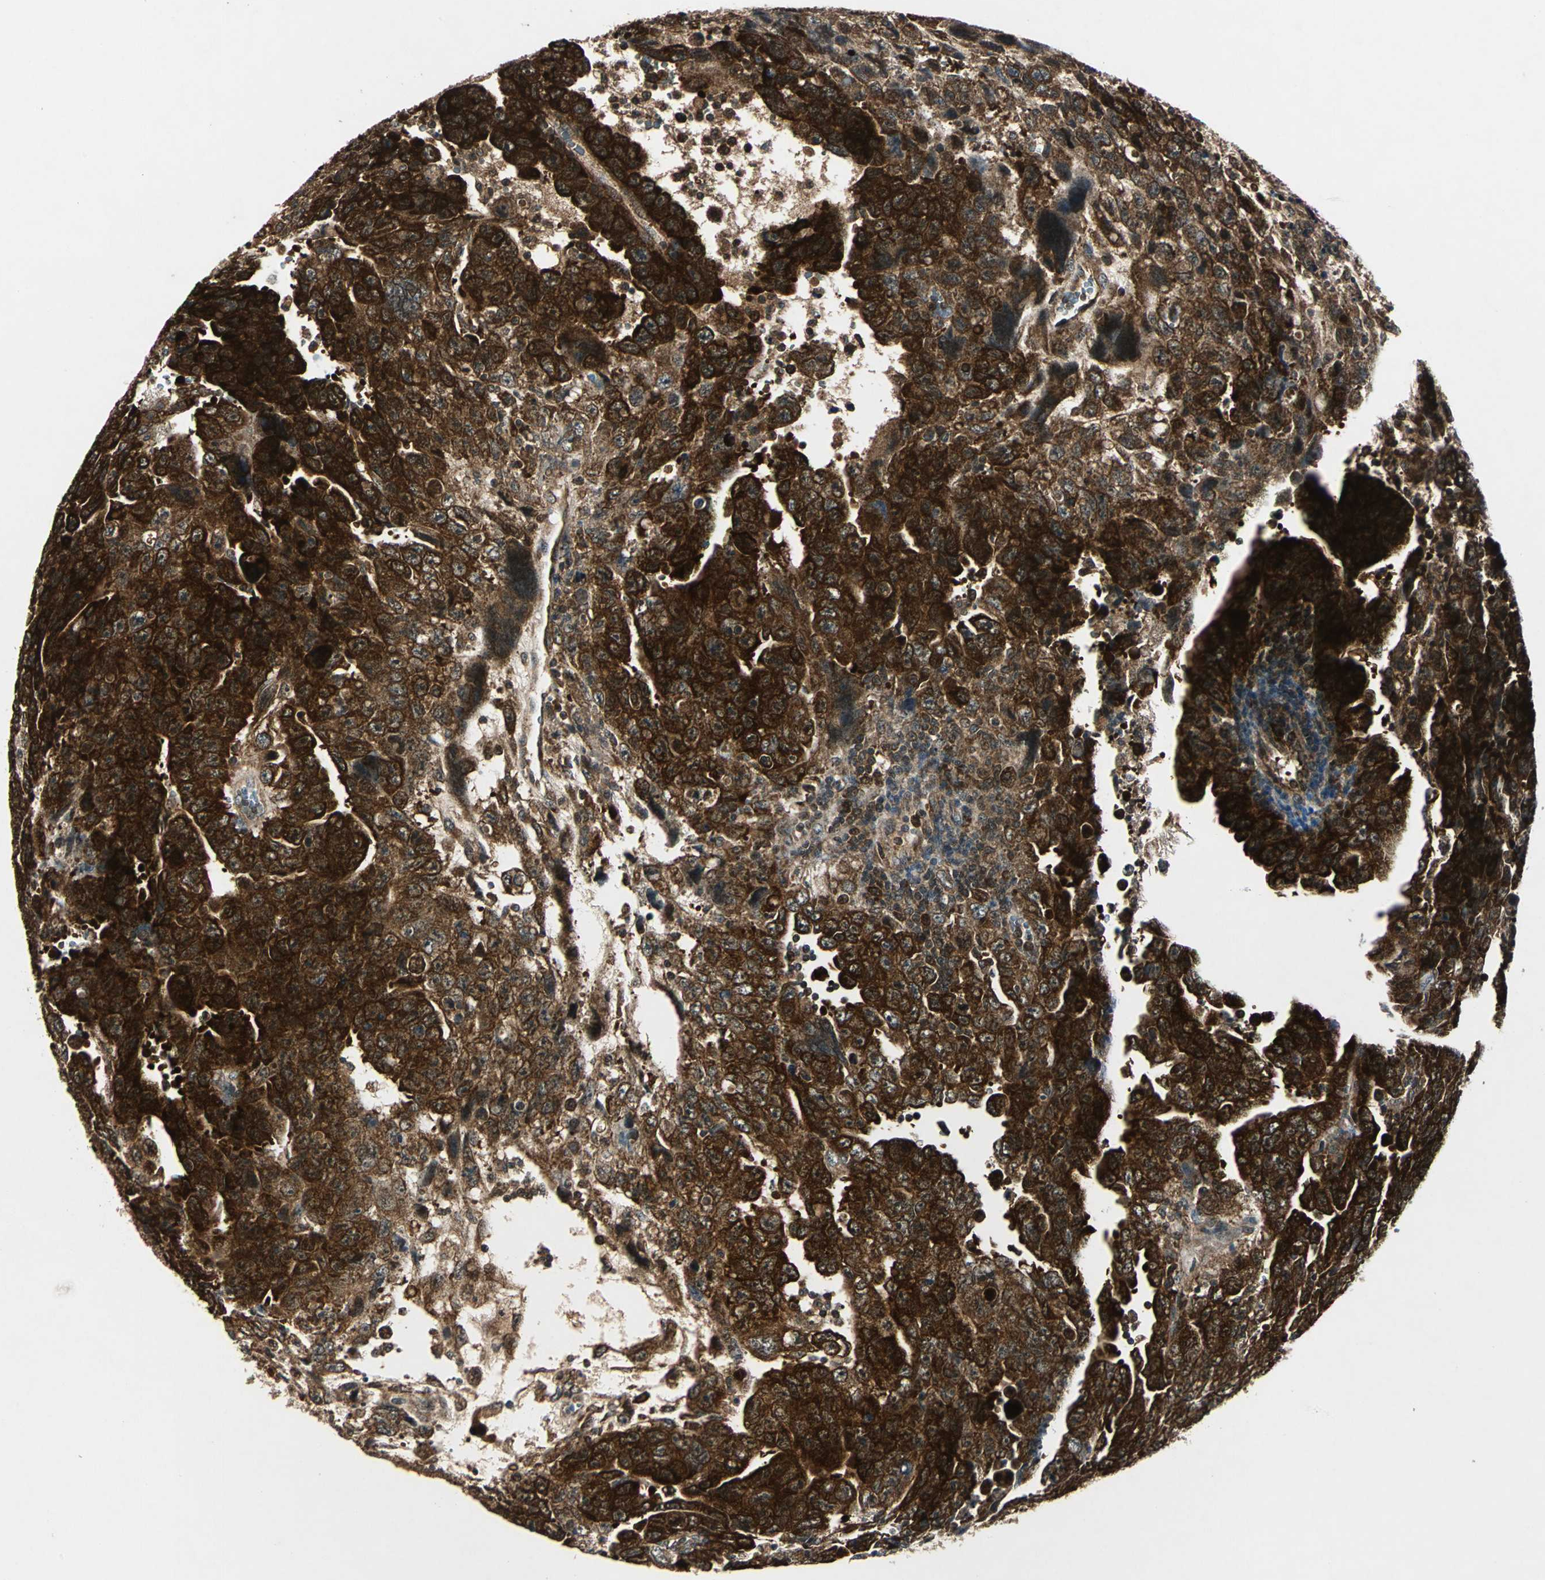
{"staining": {"intensity": "strong", "quantity": ">75%", "location": "cytoplasmic/membranous"}, "tissue": "testis cancer", "cell_type": "Tumor cells", "image_type": "cancer", "snomed": [{"axis": "morphology", "description": "Carcinoma, Embryonal, NOS"}, {"axis": "topography", "description": "Testis"}], "caption": "The micrograph exhibits immunohistochemical staining of embryonal carcinoma (testis). There is strong cytoplasmic/membranous staining is present in approximately >75% of tumor cells.", "gene": "AHSA1", "patient": {"sex": "male", "age": 28}}